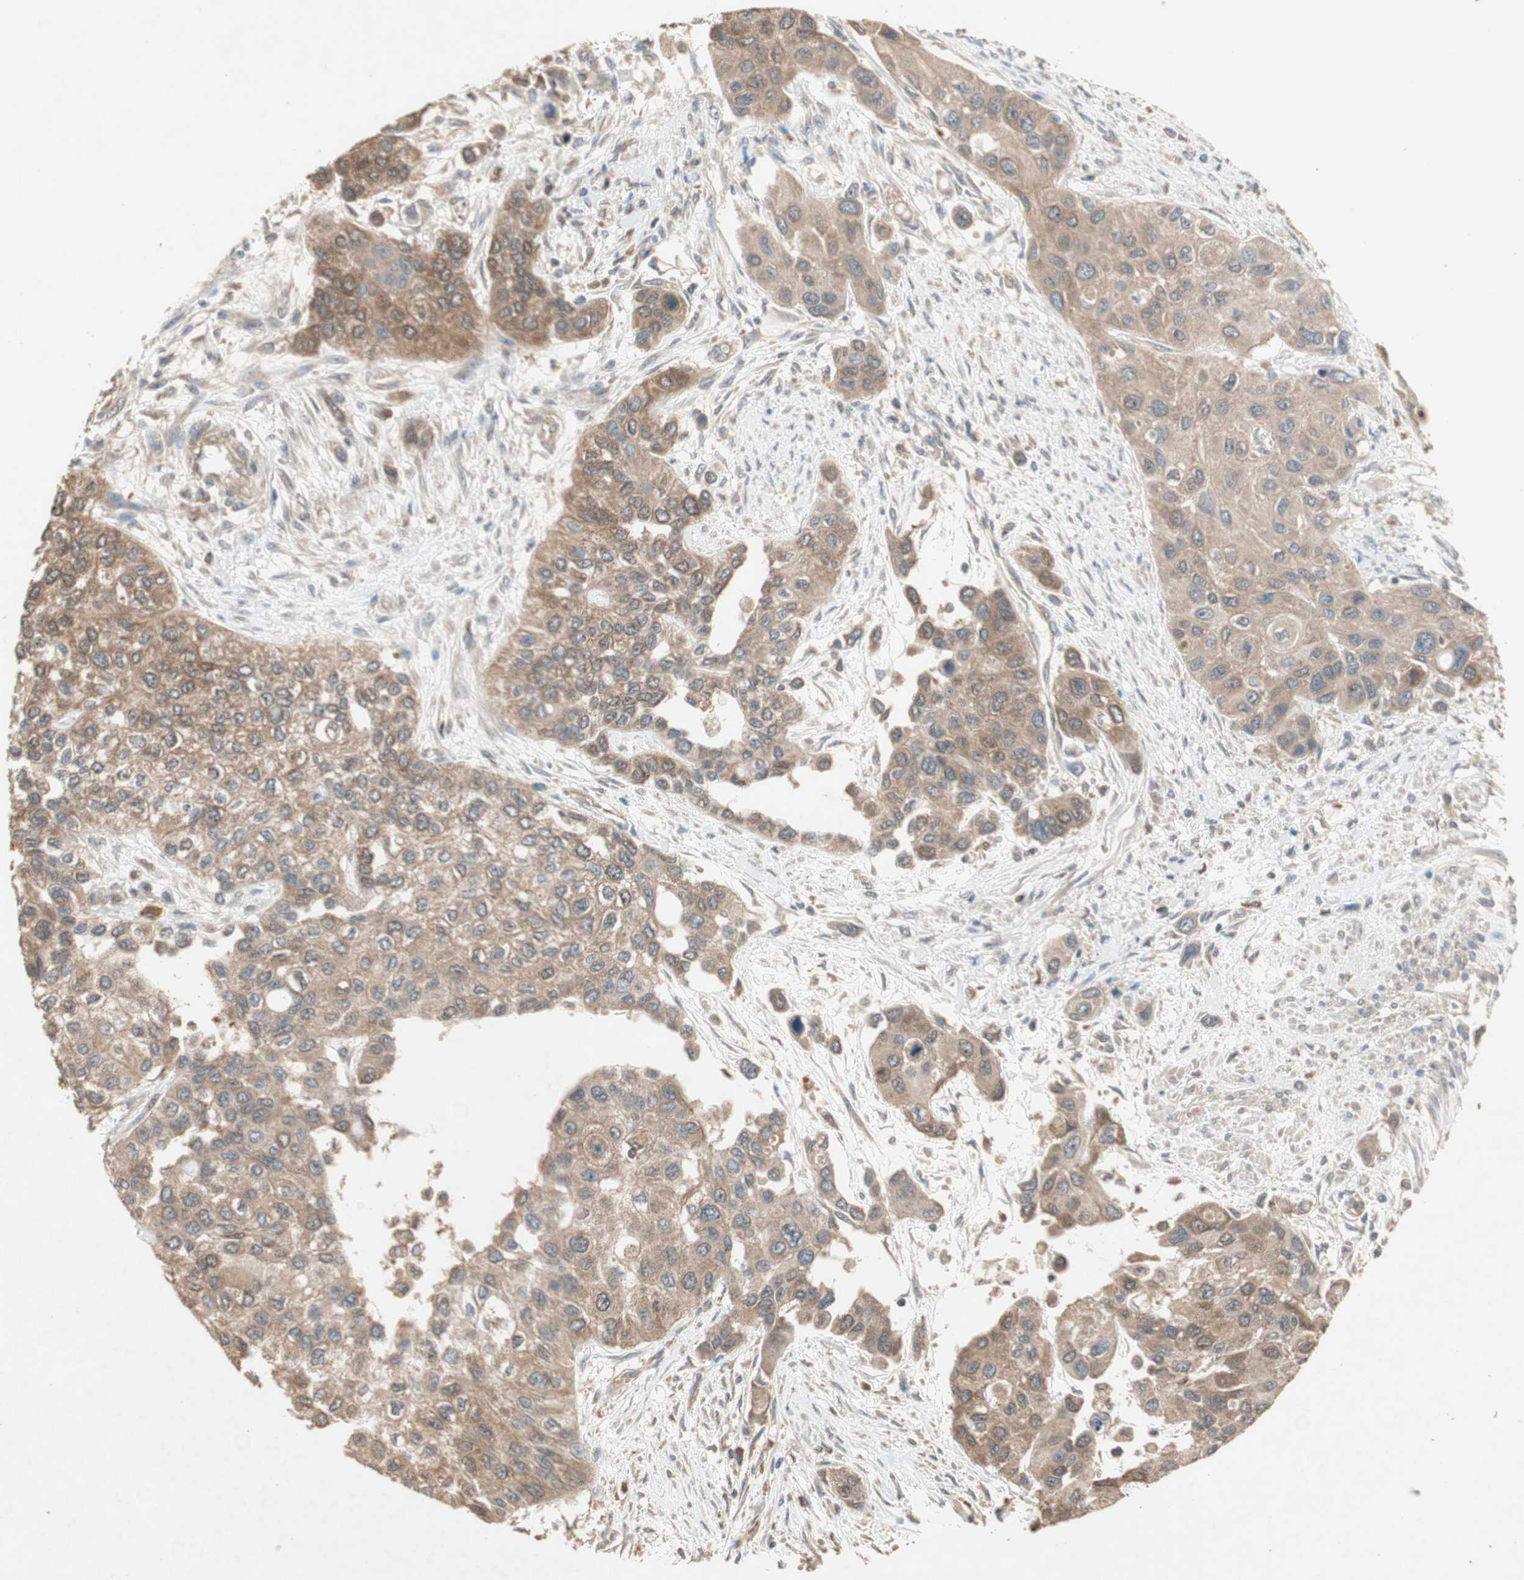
{"staining": {"intensity": "moderate", "quantity": ">75%", "location": "cytoplasmic/membranous"}, "tissue": "urothelial cancer", "cell_type": "Tumor cells", "image_type": "cancer", "snomed": [{"axis": "morphology", "description": "Urothelial carcinoma, High grade"}, {"axis": "topography", "description": "Urinary bladder"}], "caption": "IHC micrograph of urothelial cancer stained for a protein (brown), which displays medium levels of moderate cytoplasmic/membranous expression in about >75% of tumor cells.", "gene": "UBAC1", "patient": {"sex": "female", "age": 56}}